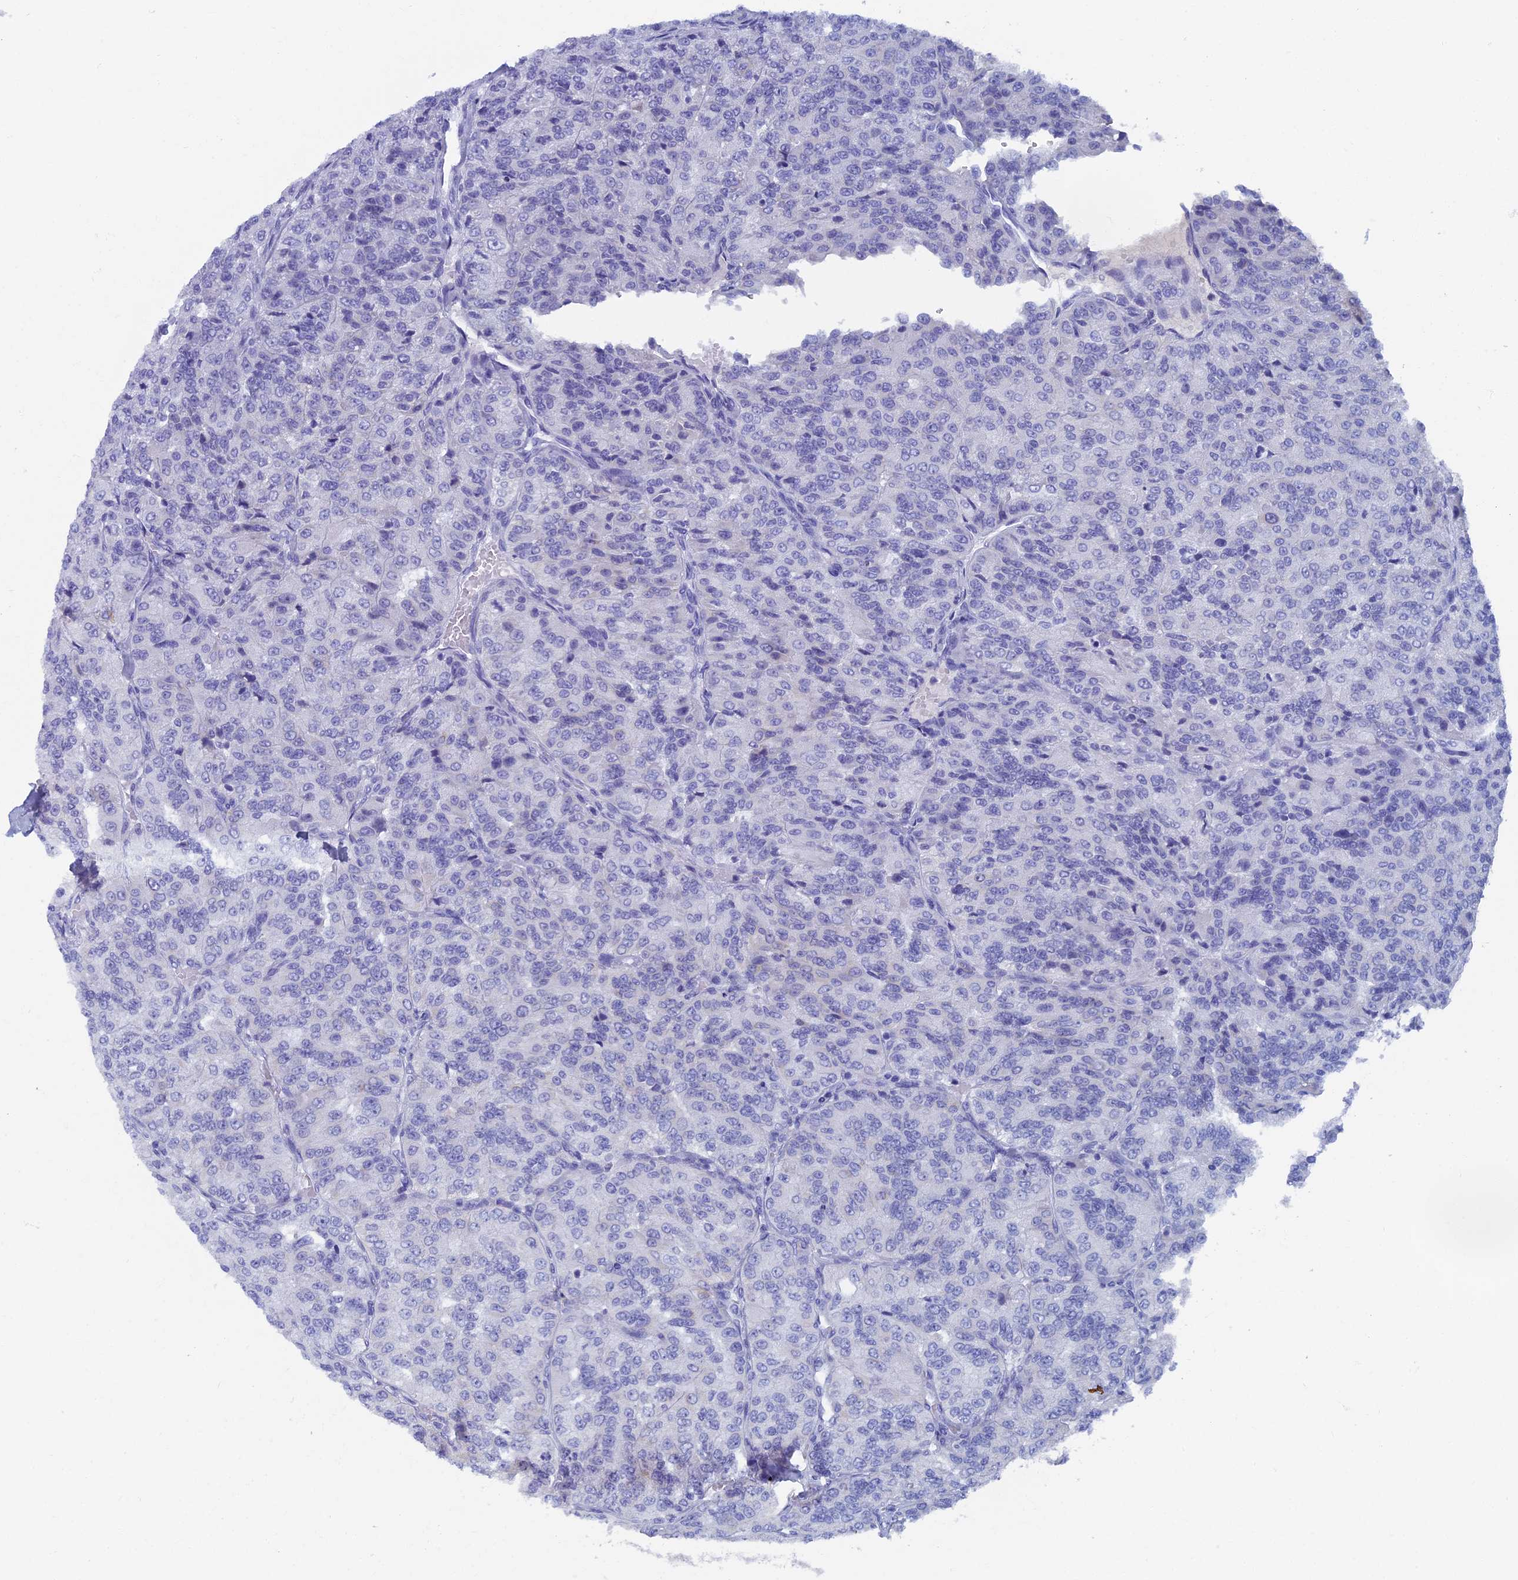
{"staining": {"intensity": "negative", "quantity": "none", "location": "none"}, "tissue": "renal cancer", "cell_type": "Tumor cells", "image_type": "cancer", "snomed": [{"axis": "morphology", "description": "Adenocarcinoma, NOS"}, {"axis": "topography", "description": "Kidney"}], "caption": "Micrograph shows no protein staining in tumor cells of renal adenocarcinoma tissue.", "gene": "OAT", "patient": {"sex": "female", "age": 63}}